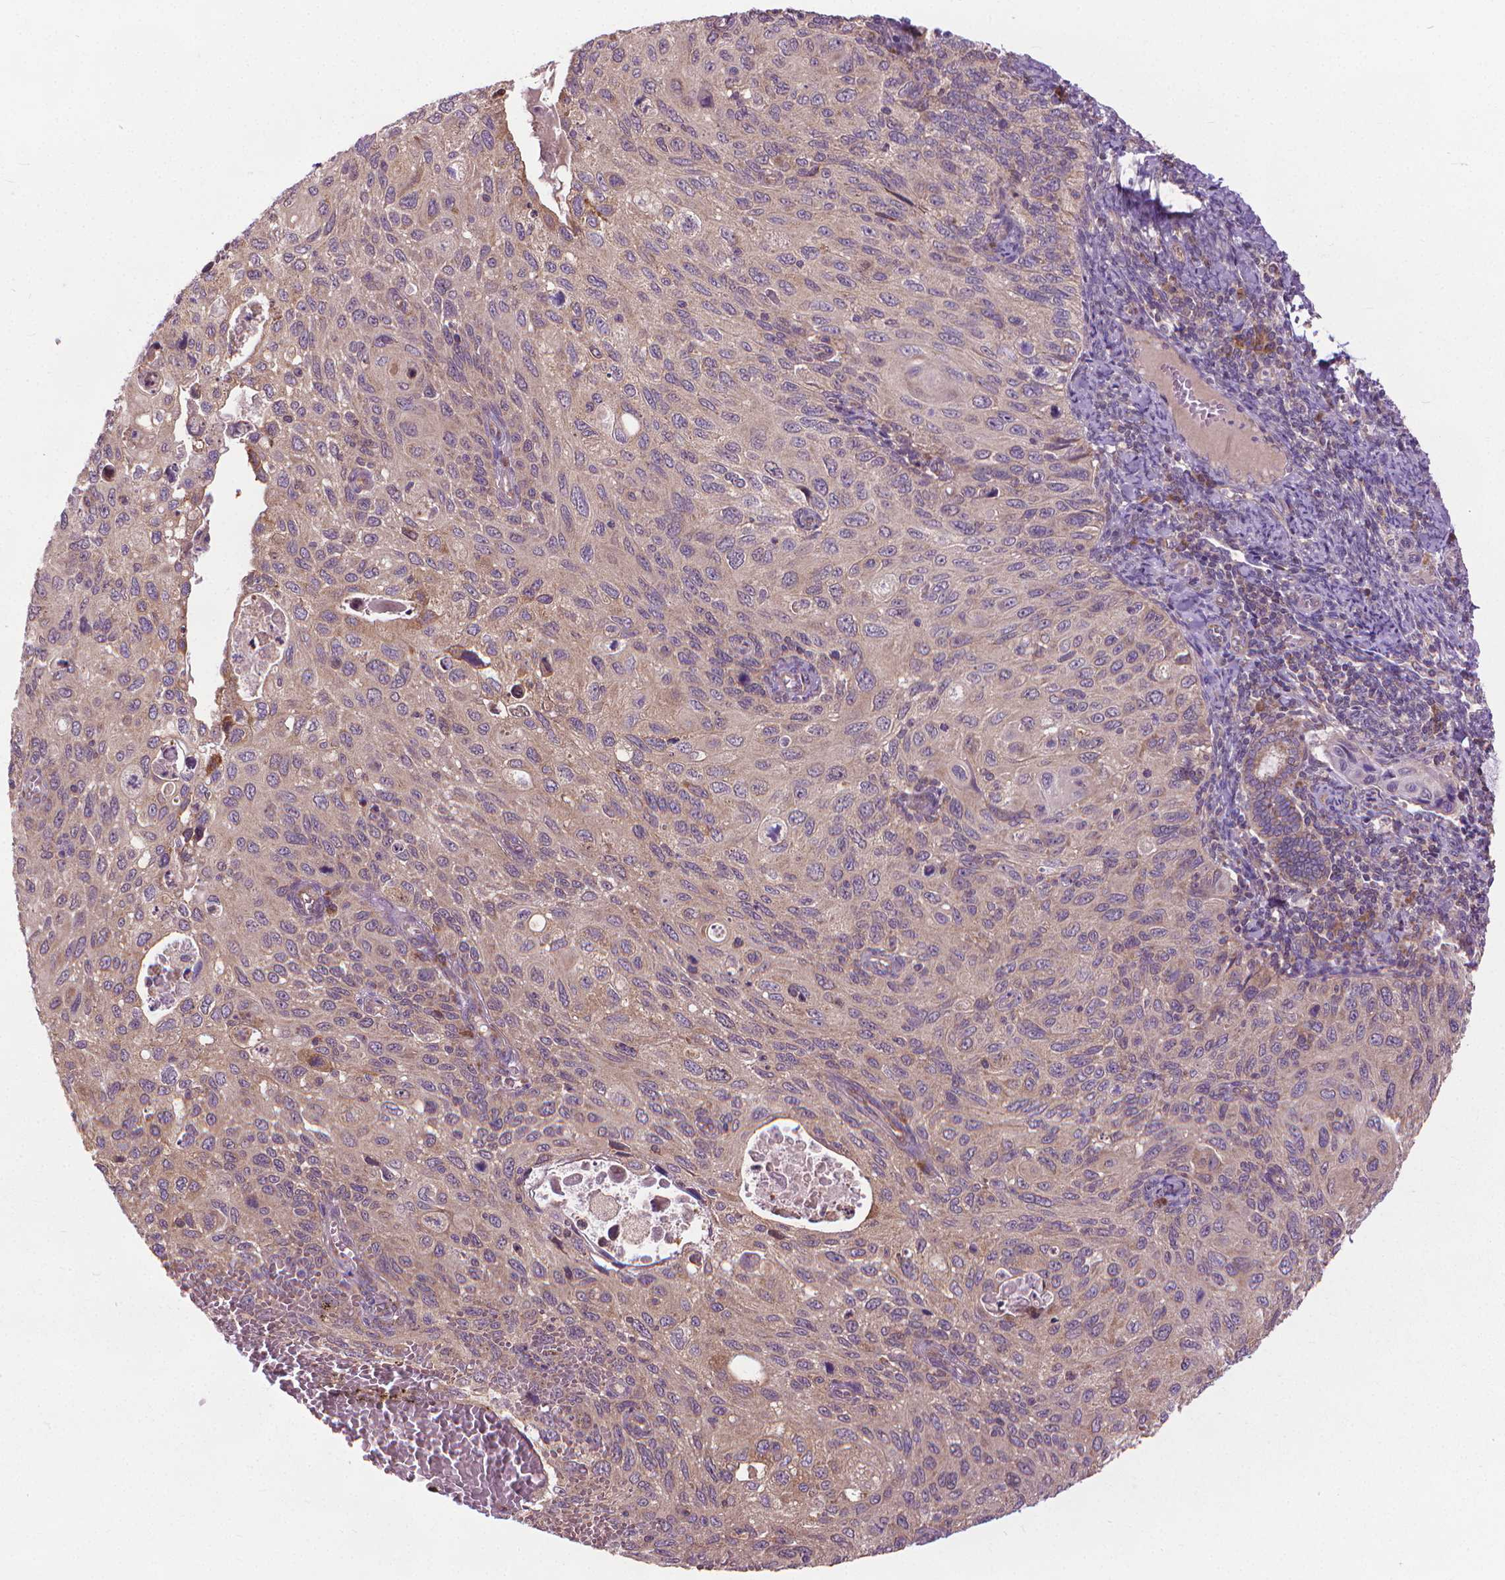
{"staining": {"intensity": "weak", "quantity": "<25%", "location": "cytoplasmic/membranous"}, "tissue": "cervical cancer", "cell_type": "Tumor cells", "image_type": "cancer", "snomed": [{"axis": "morphology", "description": "Squamous cell carcinoma, NOS"}, {"axis": "topography", "description": "Cervix"}], "caption": "A photomicrograph of human cervical cancer is negative for staining in tumor cells.", "gene": "NUDT1", "patient": {"sex": "female", "age": 70}}